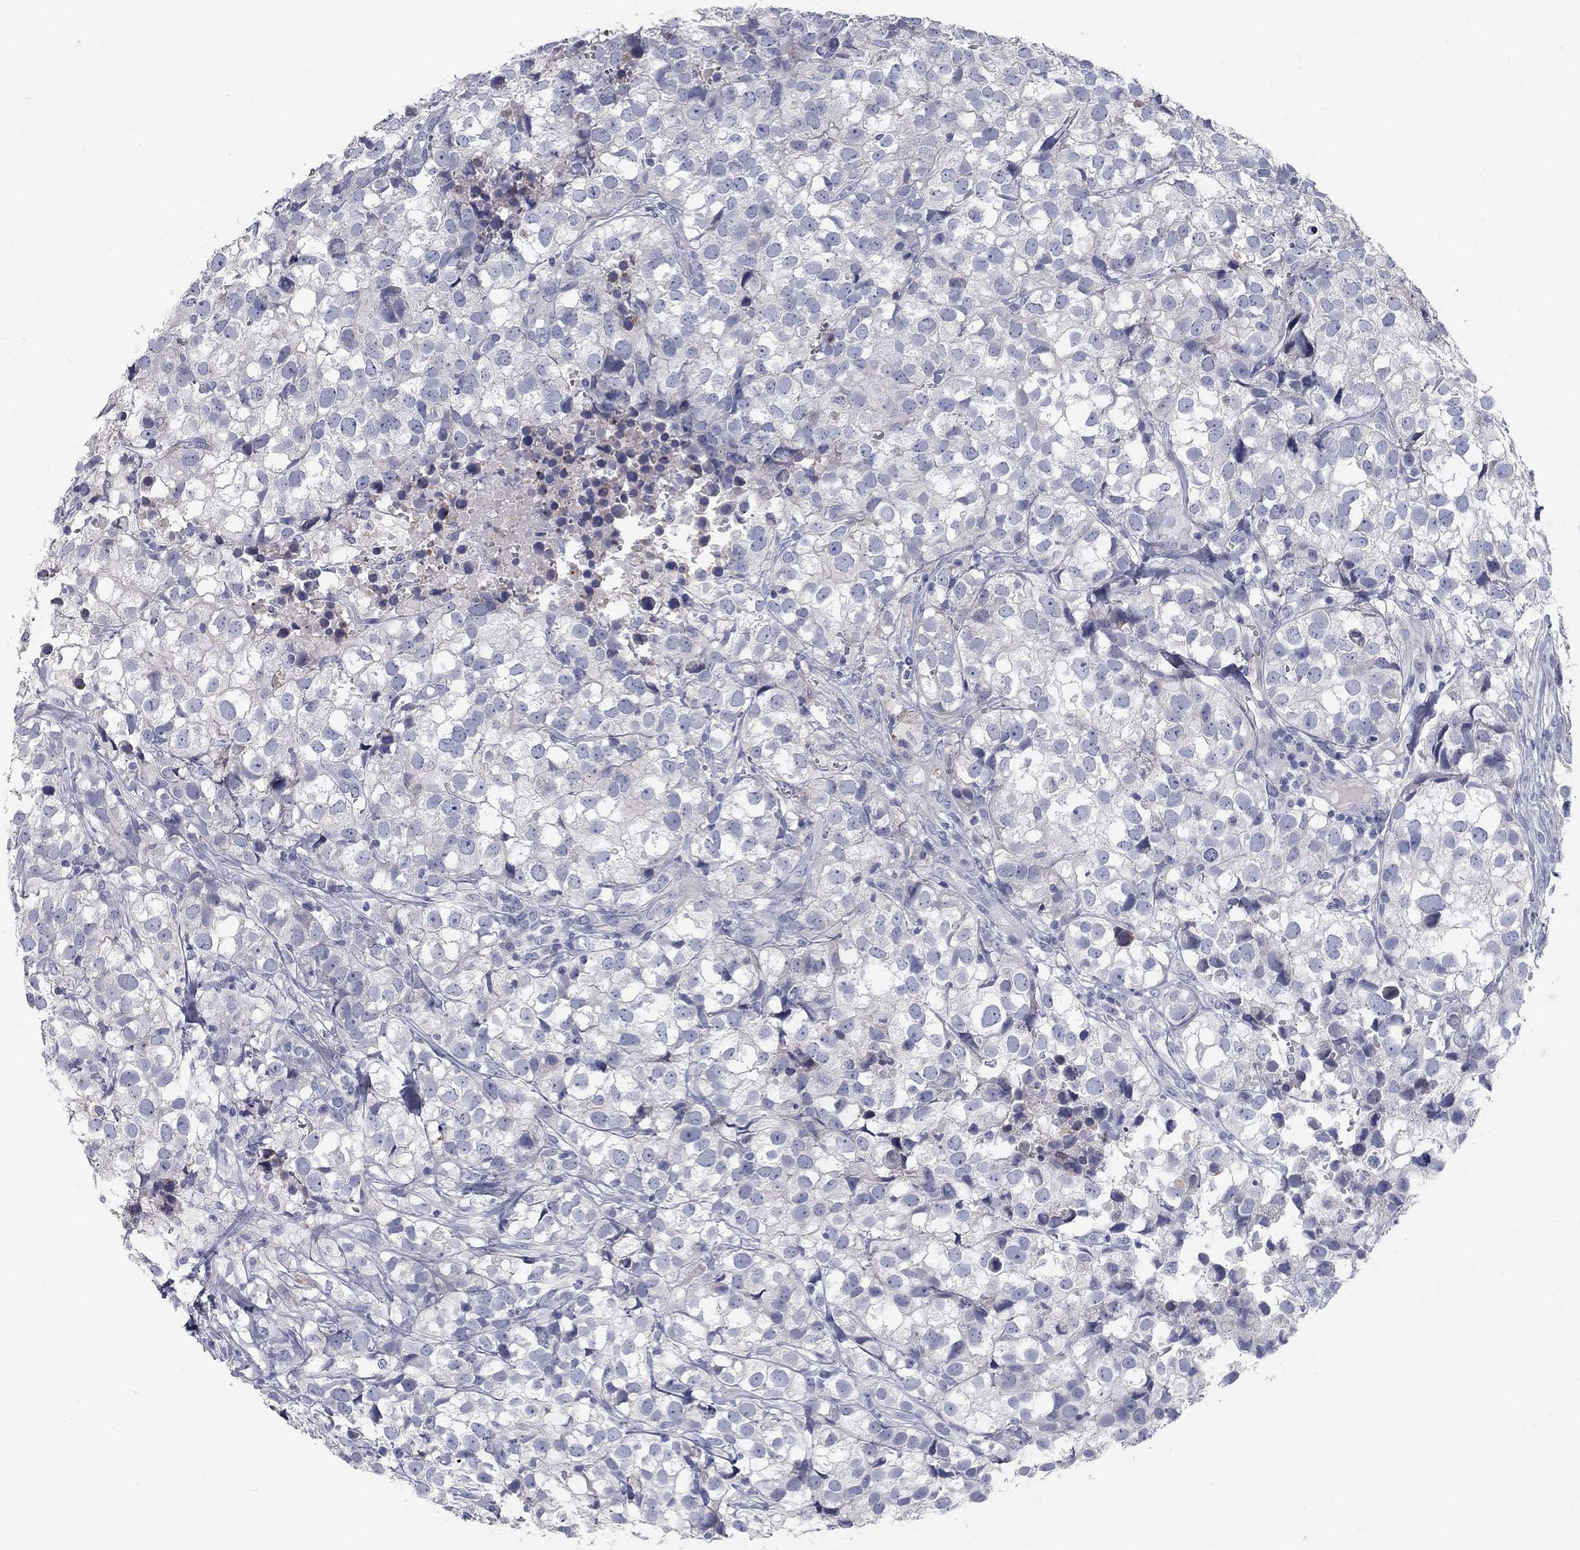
{"staining": {"intensity": "negative", "quantity": "none", "location": "none"}, "tissue": "breast cancer", "cell_type": "Tumor cells", "image_type": "cancer", "snomed": [{"axis": "morphology", "description": "Duct carcinoma"}, {"axis": "topography", "description": "Breast"}], "caption": "High magnification brightfield microscopy of breast cancer stained with DAB (brown) and counterstained with hematoxylin (blue): tumor cells show no significant expression.", "gene": "CALB1", "patient": {"sex": "female", "age": 30}}